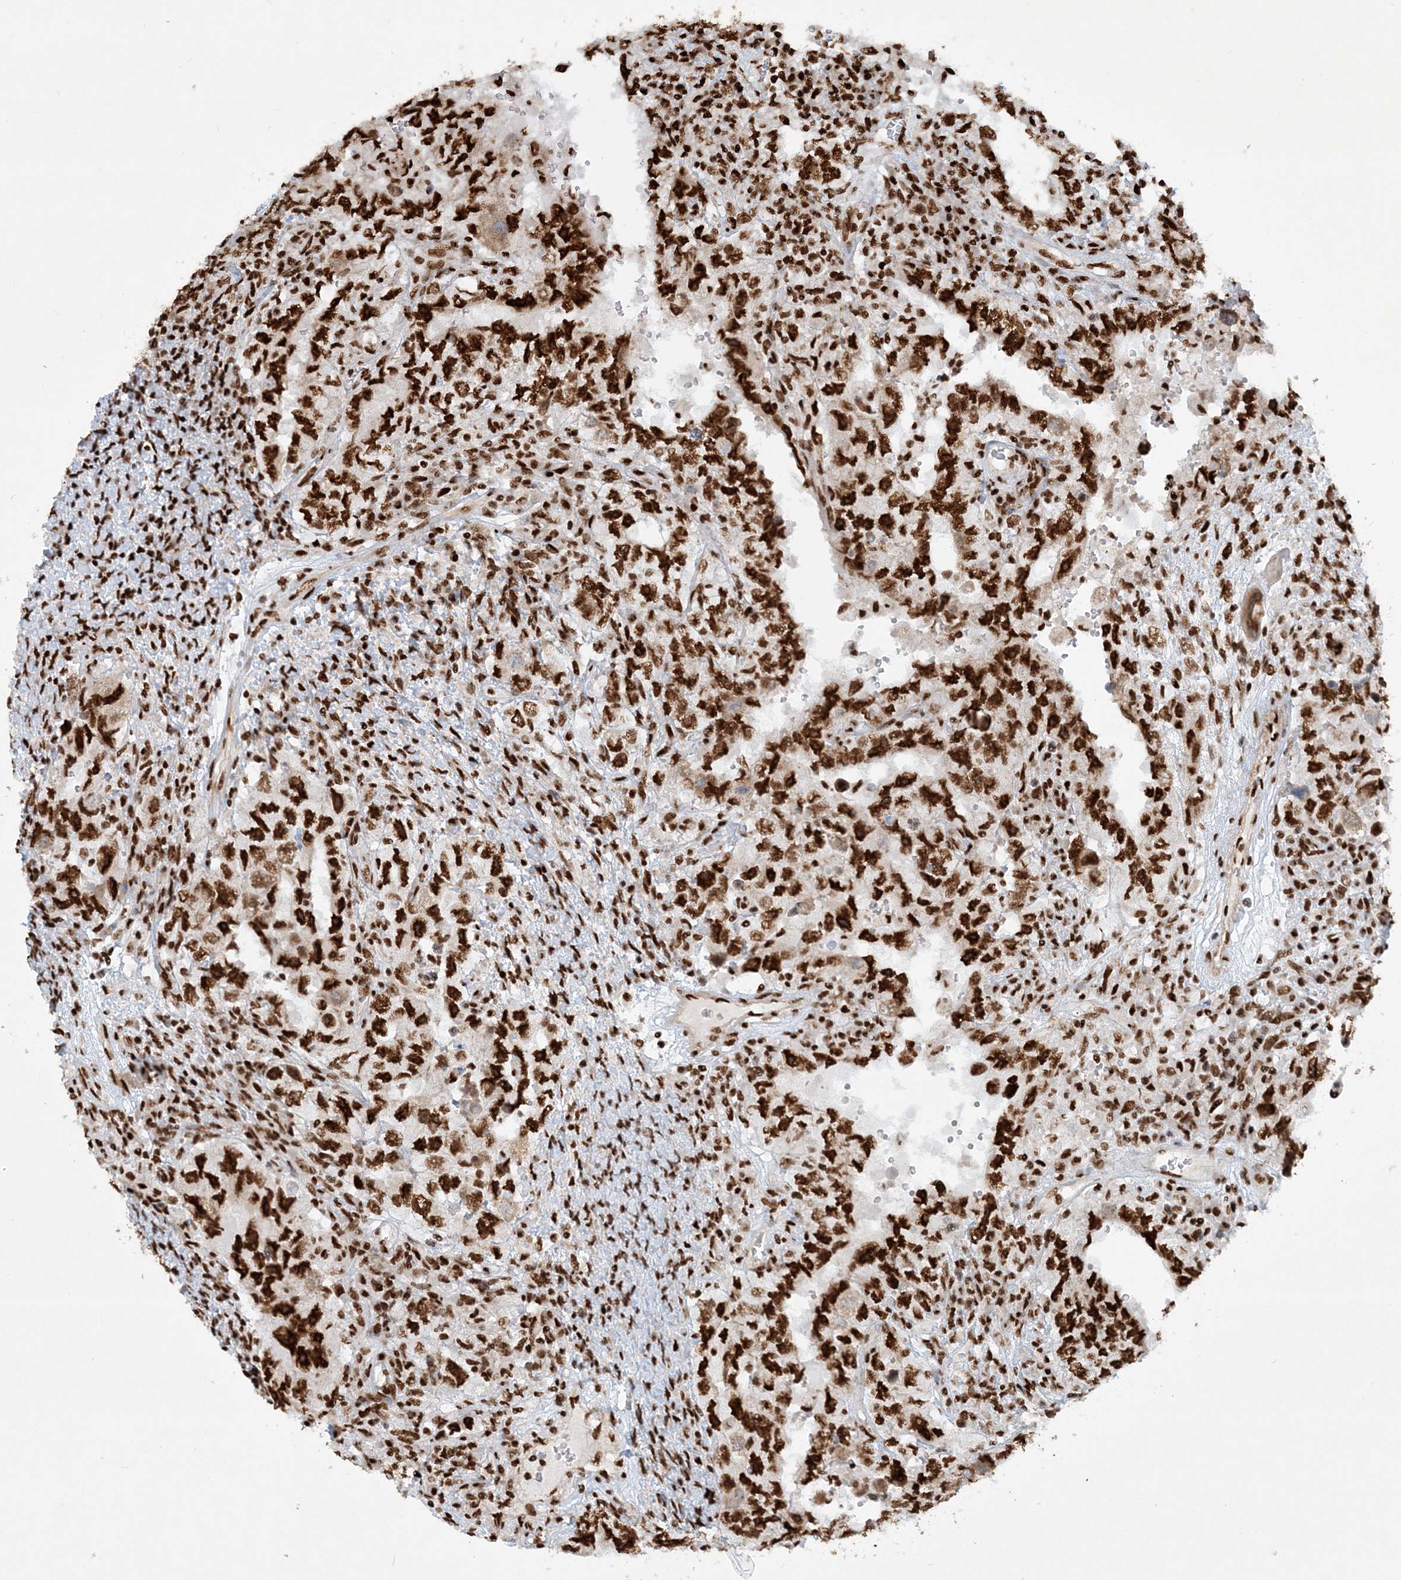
{"staining": {"intensity": "strong", "quantity": ">75%", "location": "nuclear"}, "tissue": "testis cancer", "cell_type": "Tumor cells", "image_type": "cancer", "snomed": [{"axis": "morphology", "description": "Carcinoma, Embryonal, NOS"}, {"axis": "topography", "description": "Testis"}], "caption": "This is a photomicrograph of IHC staining of testis cancer (embryonal carcinoma), which shows strong expression in the nuclear of tumor cells.", "gene": "DELE1", "patient": {"sex": "male", "age": 26}}